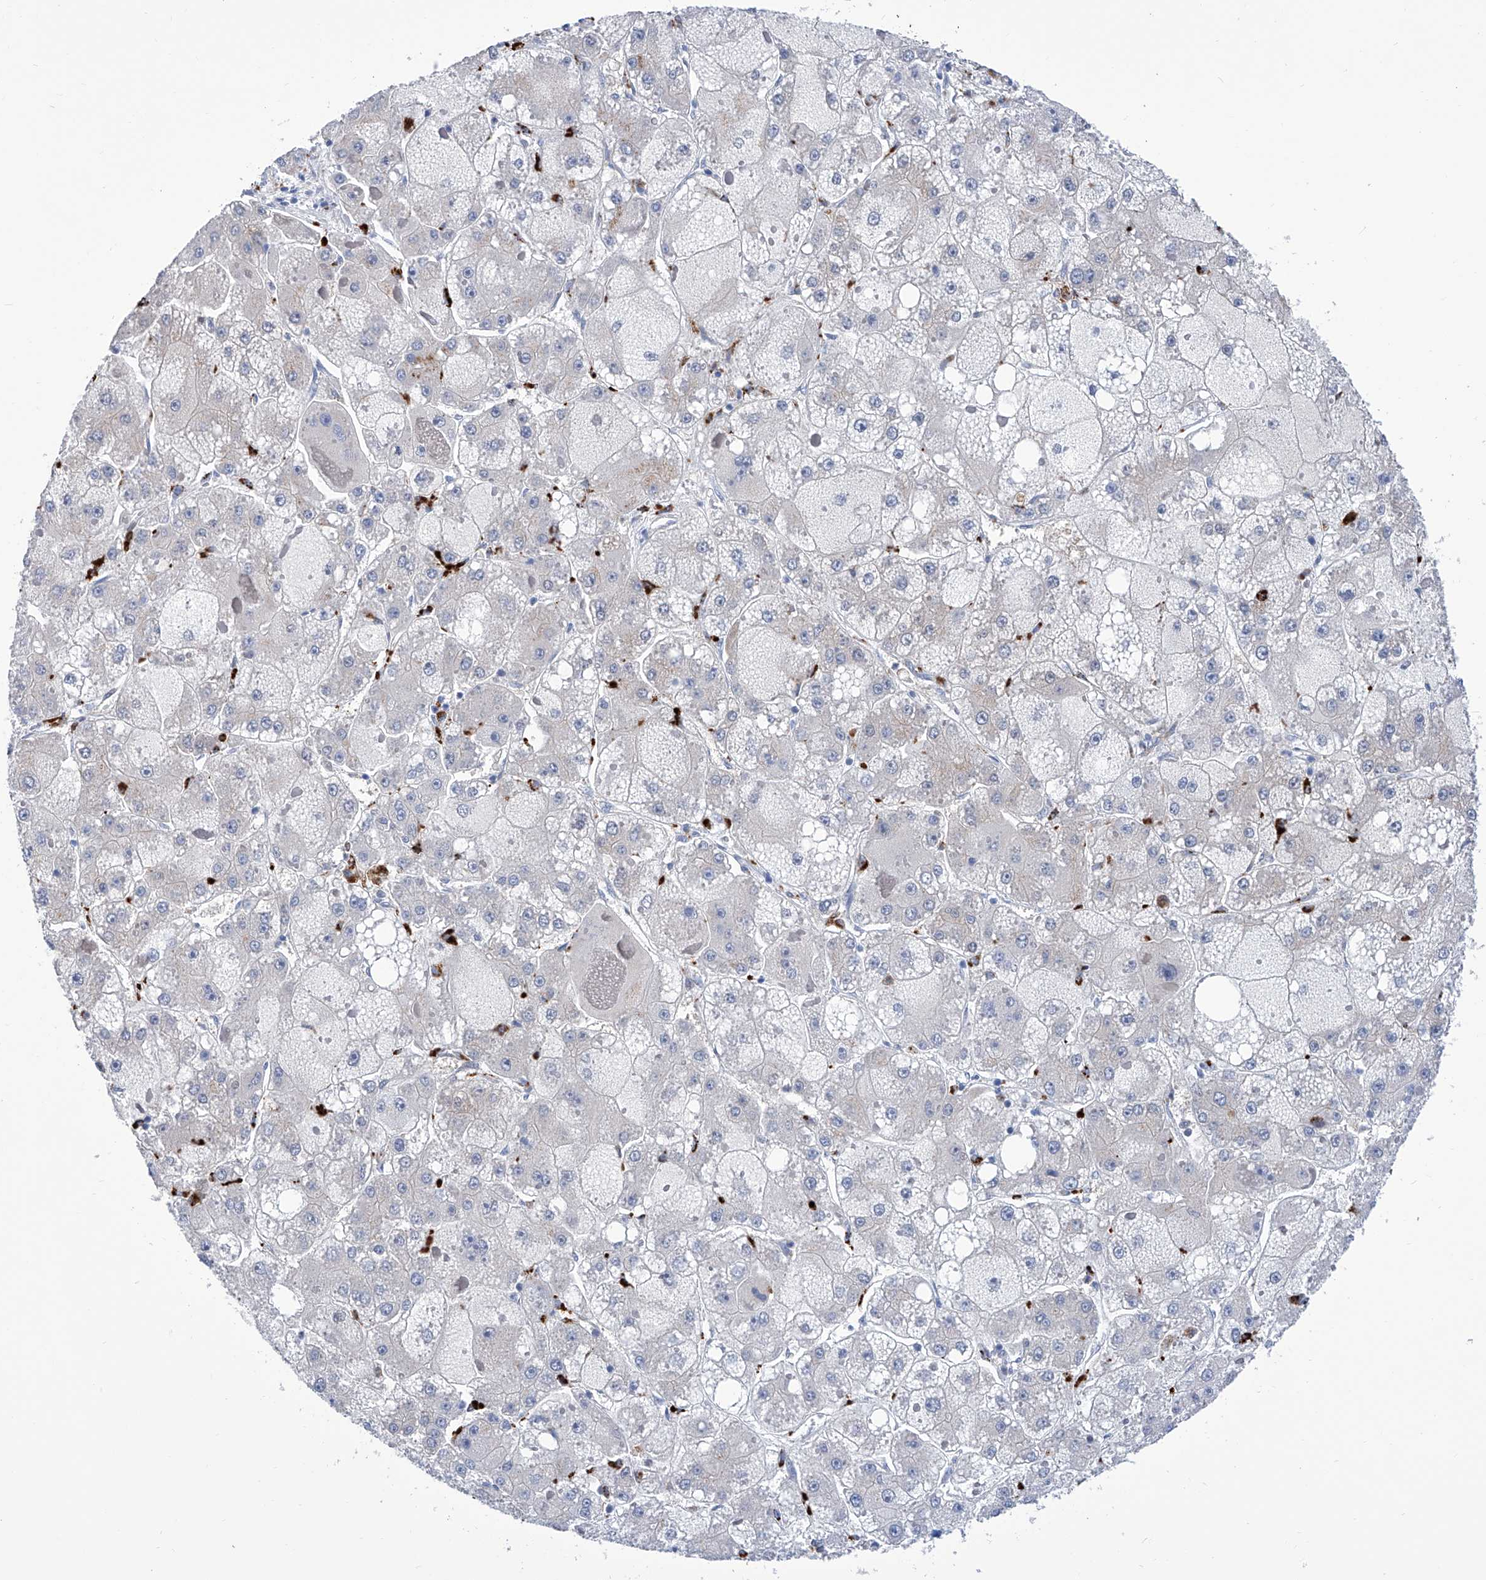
{"staining": {"intensity": "negative", "quantity": "none", "location": "none"}, "tissue": "liver cancer", "cell_type": "Tumor cells", "image_type": "cancer", "snomed": [{"axis": "morphology", "description": "Carcinoma, Hepatocellular, NOS"}, {"axis": "topography", "description": "Liver"}], "caption": "Immunohistochemical staining of liver cancer shows no significant positivity in tumor cells.", "gene": "IMPA2", "patient": {"sex": "female", "age": 73}}